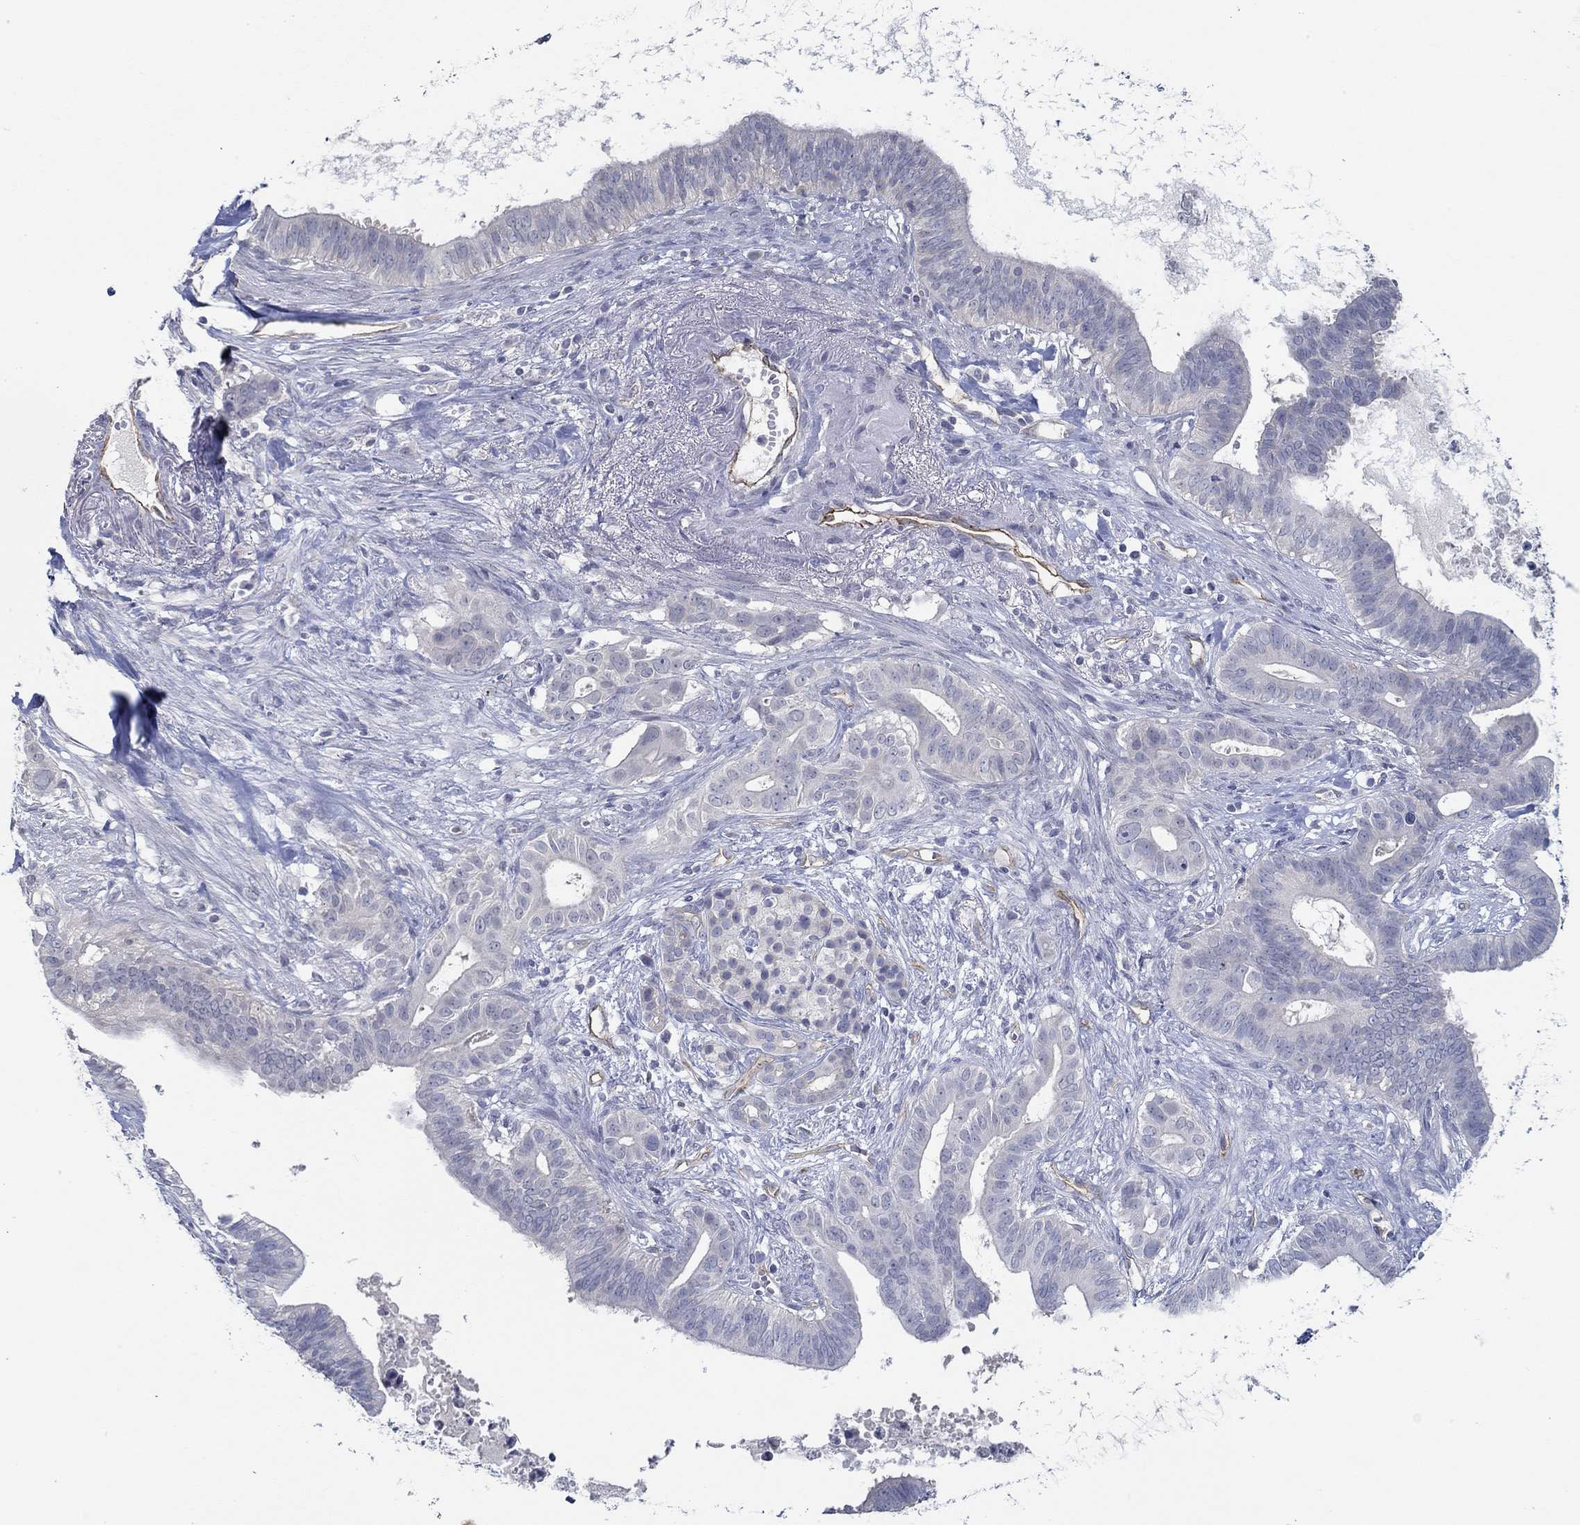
{"staining": {"intensity": "negative", "quantity": "none", "location": "none"}, "tissue": "pancreatic cancer", "cell_type": "Tumor cells", "image_type": "cancer", "snomed": [{"axis": "morphology", "description": "Adenocarcinoma, NOS"}, {"axis": "topography", "description": "Pancreas"}], "caption": "Immunohistochemical staining of human pancreatic adenocarcinoma exhibits no significant positivity in tumor cells.", "gene": "GJA5", "patient": {"sex": "male", "age": 61}}